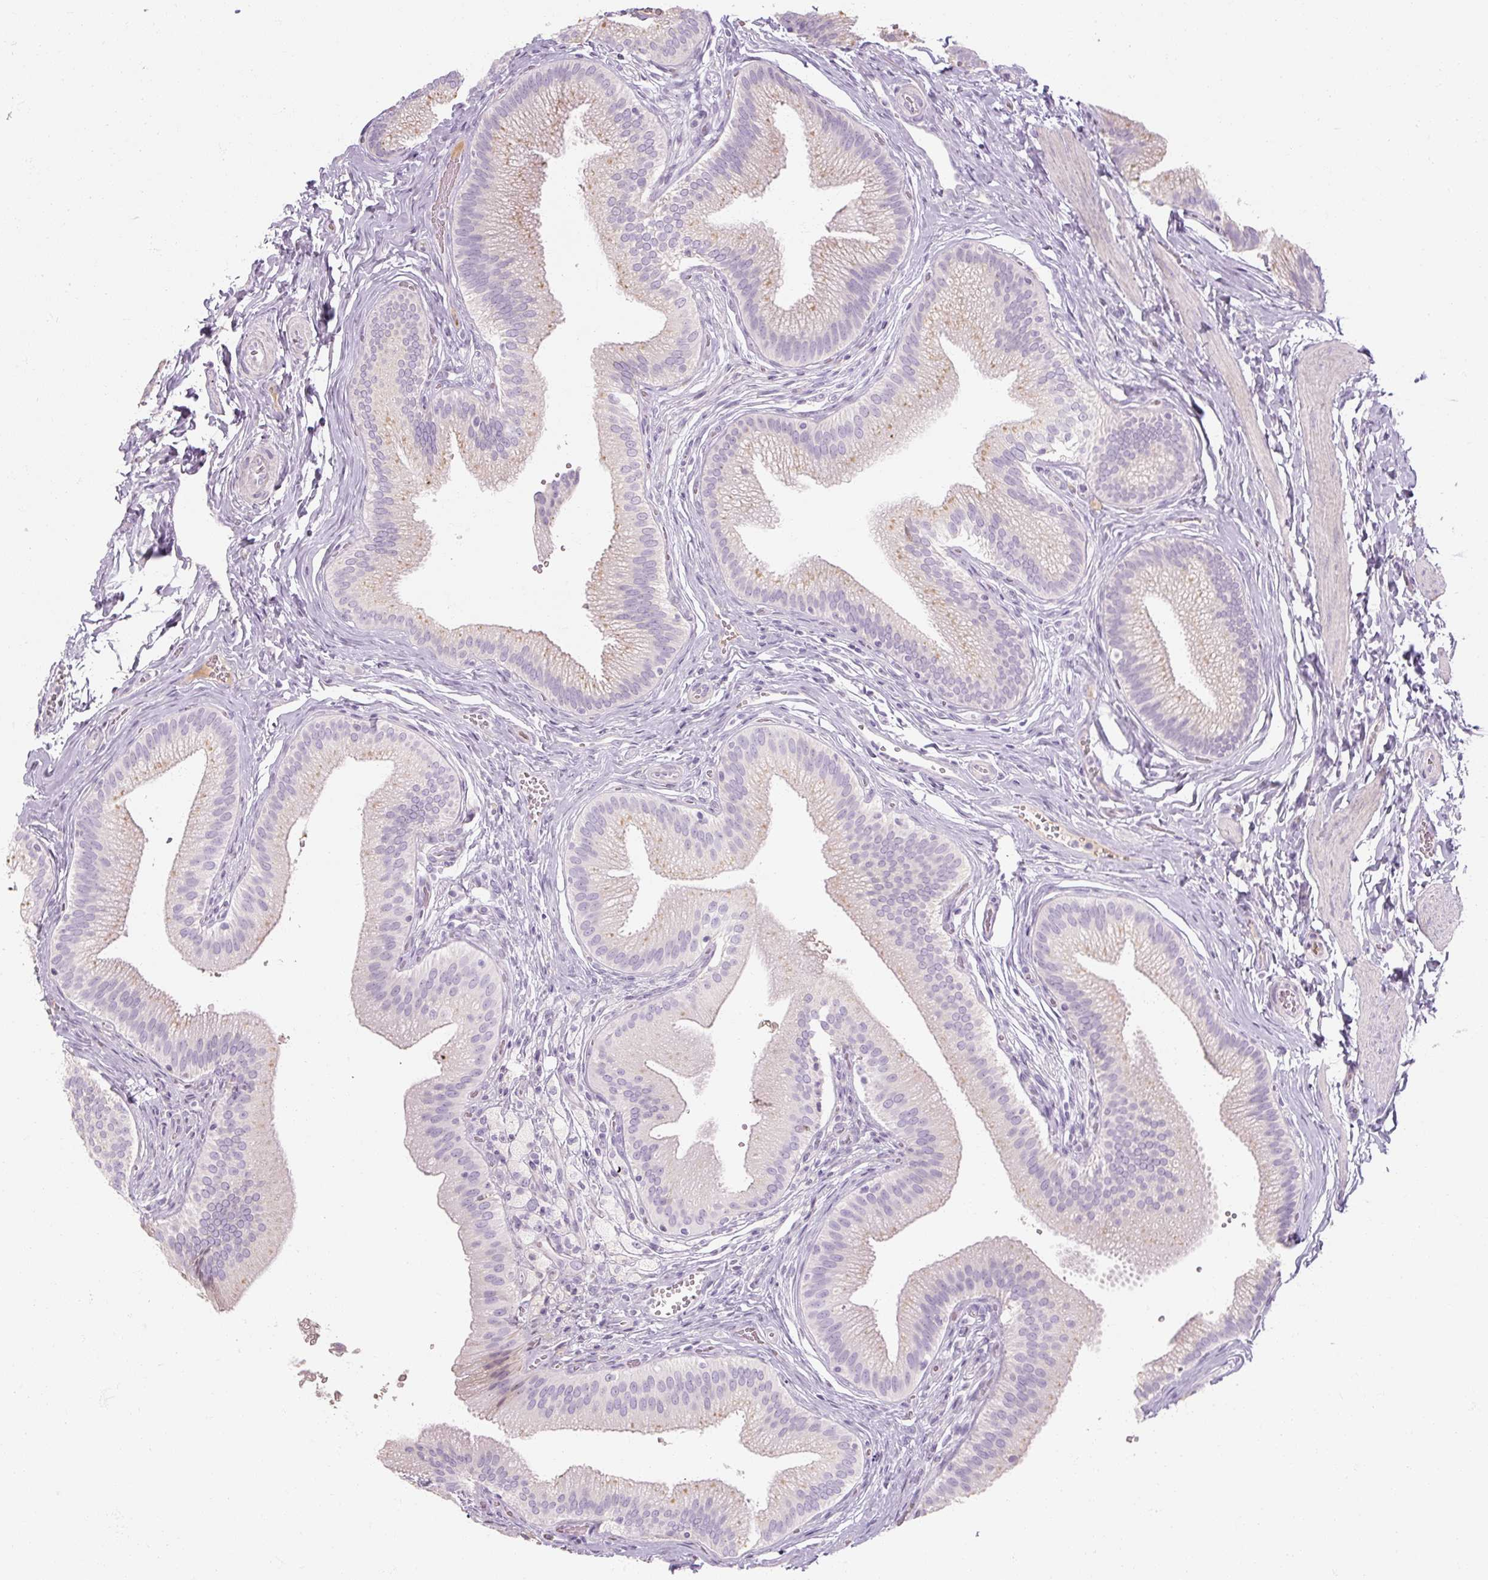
{"staining": {"intensity": "weak", "quantity": "25%-75%", "location": "cytoplasmic/membranous"}, "tissue": "gallbladder", "cell_type": "Glandular cells", "image_type": "normal", "snomed": [{"axis": "morphology", "description": "Normal tissue, NOS"}, {"axis": "topography", "description": "Gallbladder"}], "caption": "High-magnification brightfield microscopy of unremarkable gallbladder stained with DAB (brown) and counterstained with hematoxylin (blue). glandular cells exhibit weak cytoplasmic/membranous staining is identified in approximately25%-75% of cells. Ihc stains the protein of interest in brown and the nuclei are stained blue.", "gene": "NFE2L3", "patient": {"sex": "male", "age": 17}}